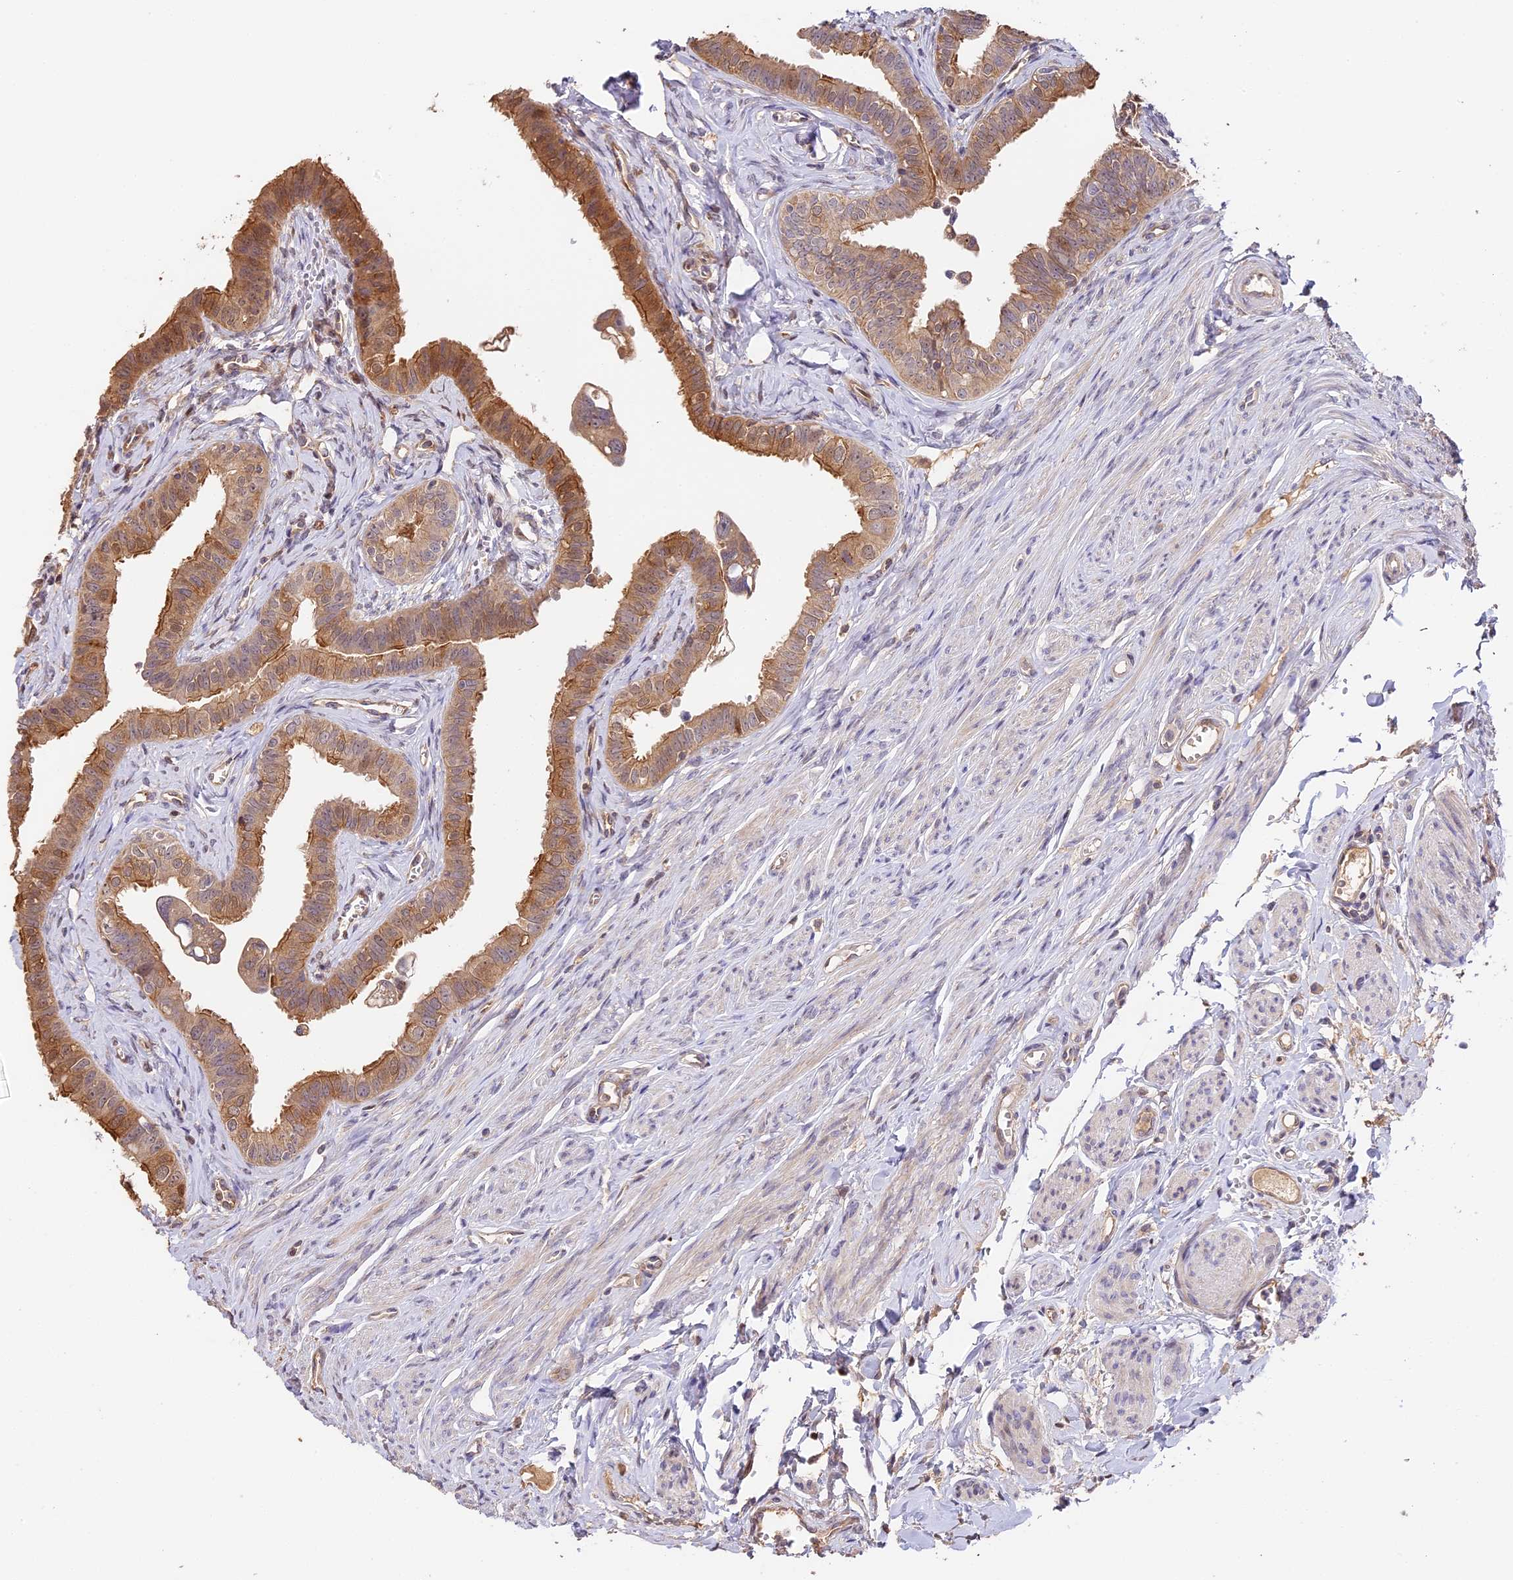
{"staining": {"intensity": "moderate", "quantity": ">75%", "location": "cytoplasmic/membranous"}, "tissue": "fallopian tube", "cell_type": "Glandular cells", "image_type": "normal", "snomed": [{"axis": "morphology", "description": "Normal tissue, NOS"}, {"axis": "morphology", "description": "Carcinoma, NOS"}, {"axis": "topography", "description": "Fallopian tube"}, {"axis": "topography", "description": "Ovary"}], "caption": "A high-resolution photomicrograph shows immunohistochemistry staining of benign fallopian tube, which displays moderate cytoplasmic/membranous expression in about >75% of glandular cells.", "gene": "PPP1R37", "patient": {"sex": "female", "age": 59}}